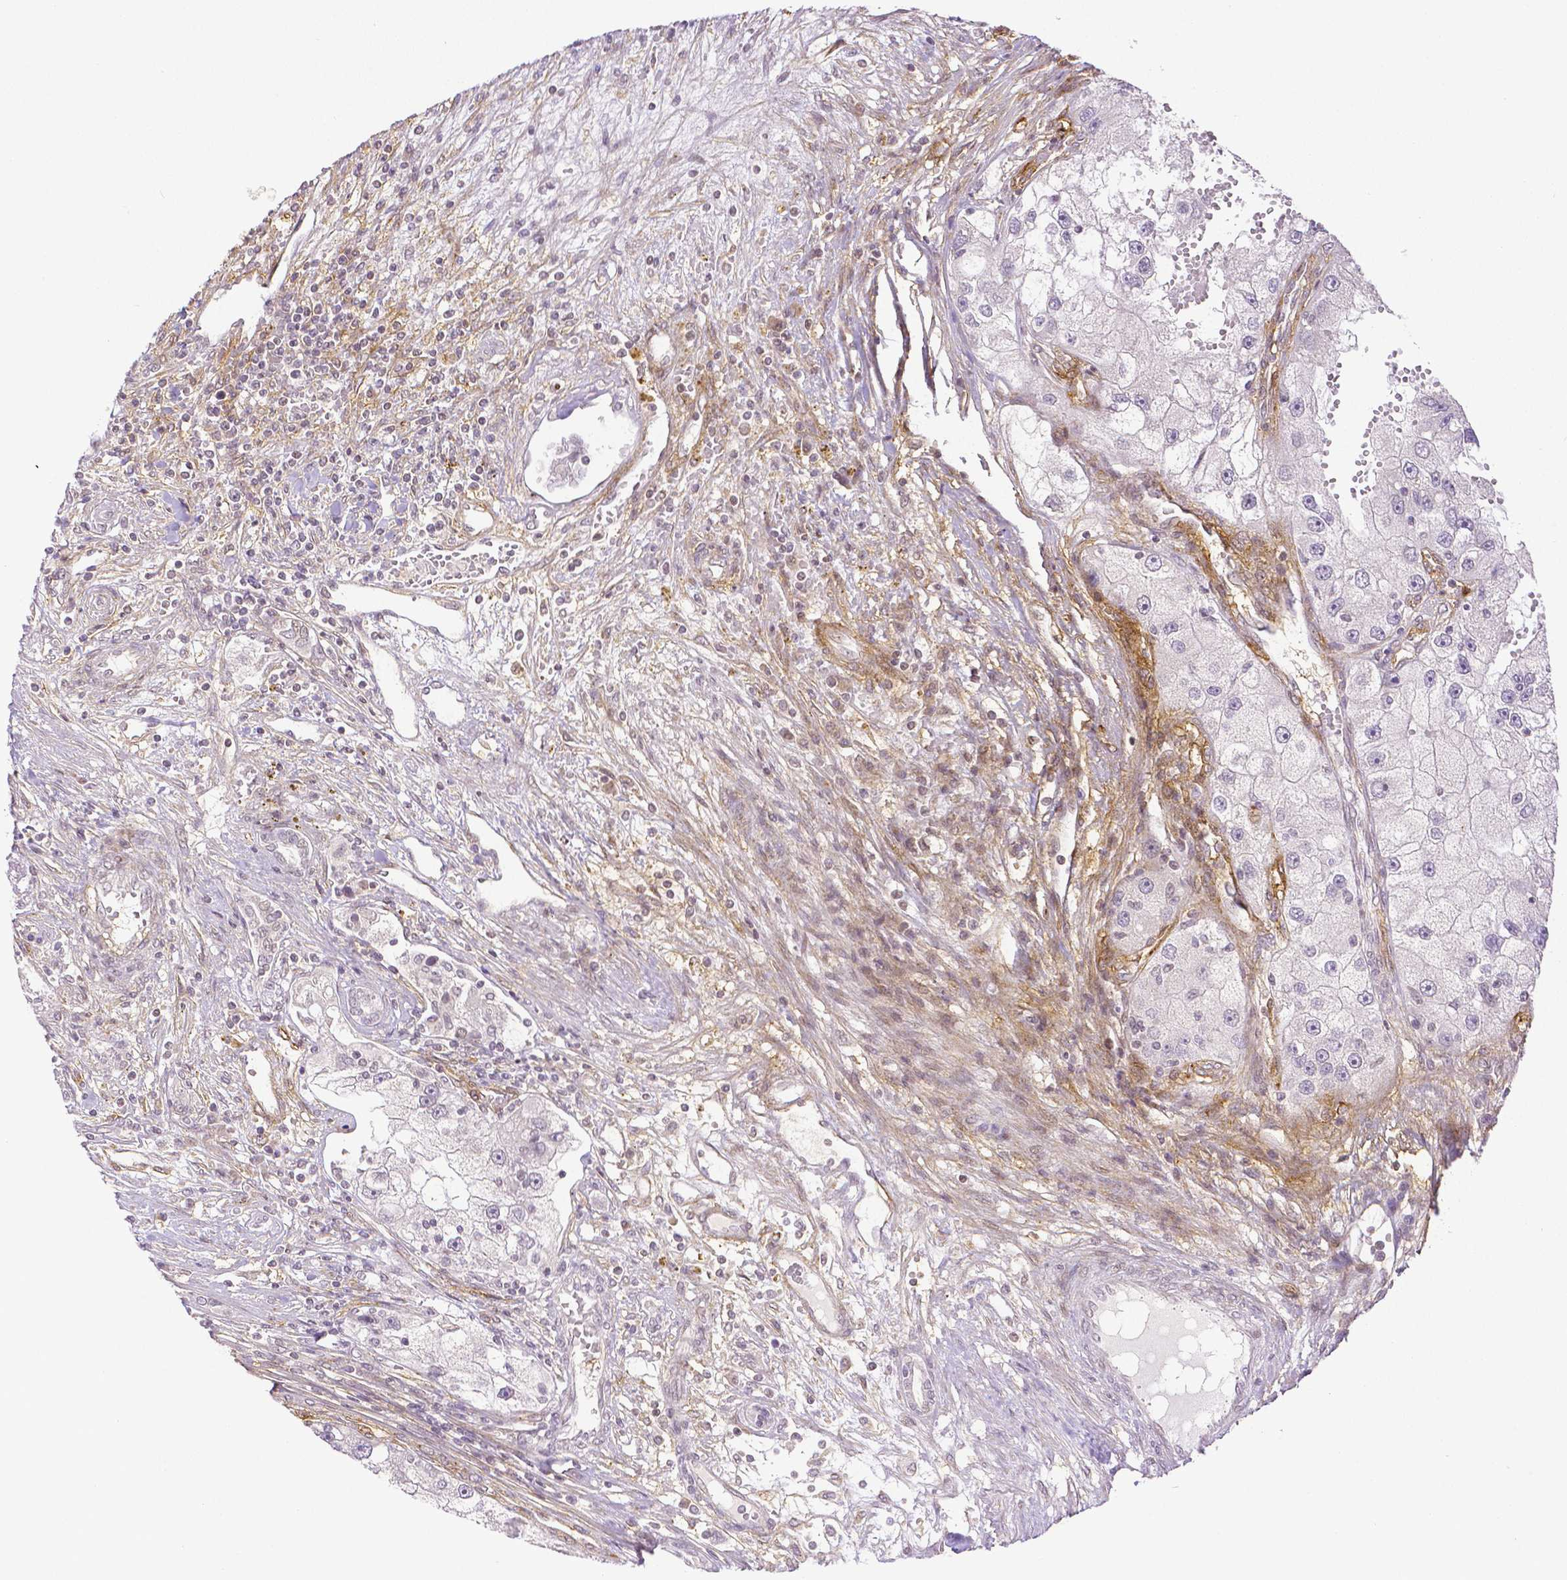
{"staining": {"intensity": "negative", "quantity": "none", "location": "none"}, "tissue": "renal cancer", "cell_type": "Tumor cells", "image_type": "cancer", "snomed": [{"axis": "morphology", "description": "Adenocarcinoma, NOS"}, {"axis": "topography", "description": "Kidney"}], "caption": "This photomicrograph is of renal cancer stained with immunohistochemistry to label a protein in brown with the nuclei are counter-stained blue. There is no positivity in tumor cells.", "gene": "THY1", "patient": {"sex": "male", "age": 63}}